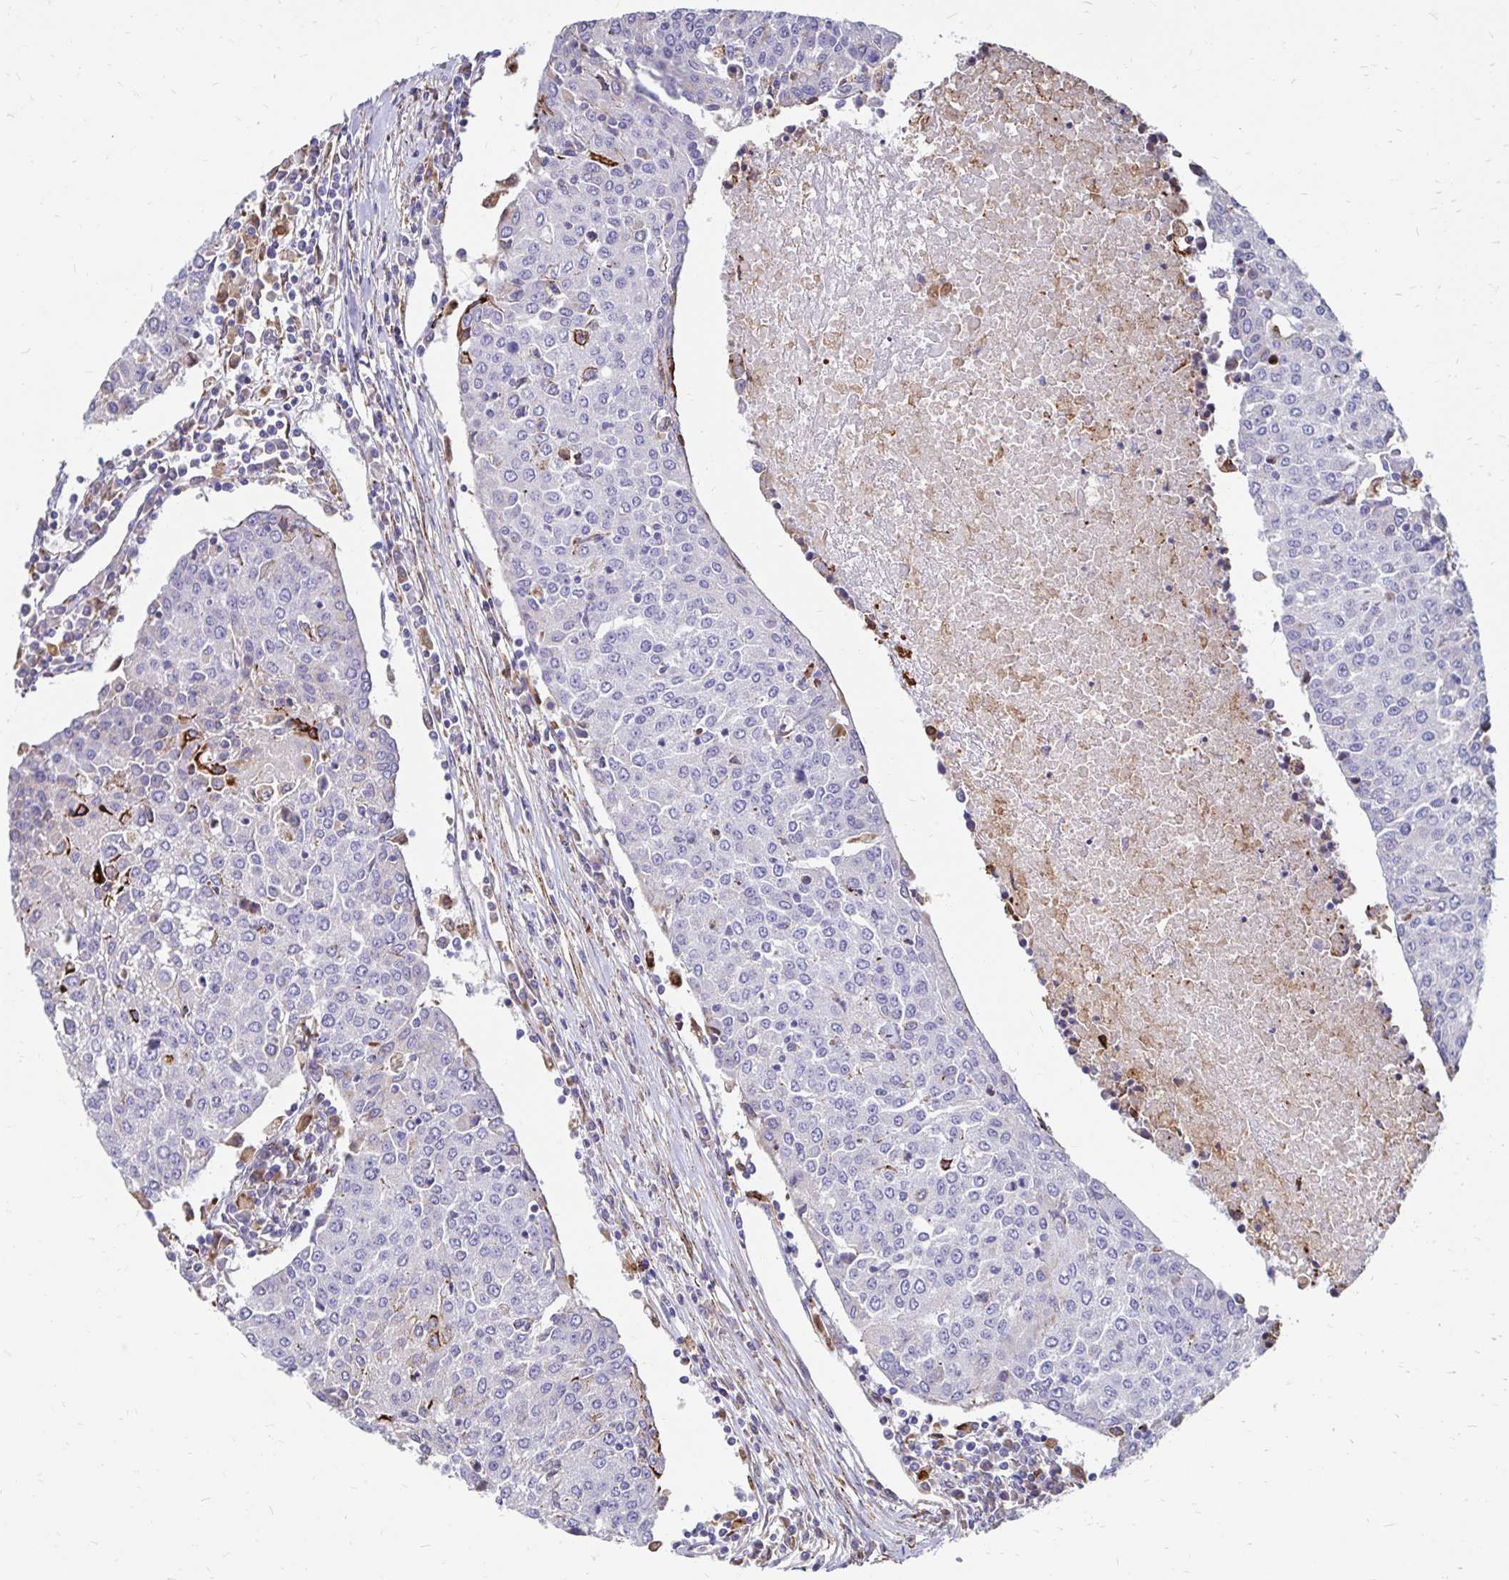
{"staining": {"intensity": "strong", "quantity": "<25%", "location": "cytoplasmic/membranous"}, "tissue": "urothelial cancer", "cell_type": "Tumor cells", "image_type": "cancer", "snomed": [{"axis": "morphology", "description": "Urothelial carcinoma, High grade"}, {"axis": "topography", "description": "Urinary bladder"}], "caption": "Strong cytoplasmic/membranous positivity for a protein is identified in about <25% of tumor cells of urothelial cancer using immunohistochemistry.", "gene": "CDKL1", "patient": {"sex": "female", "age": 85}}